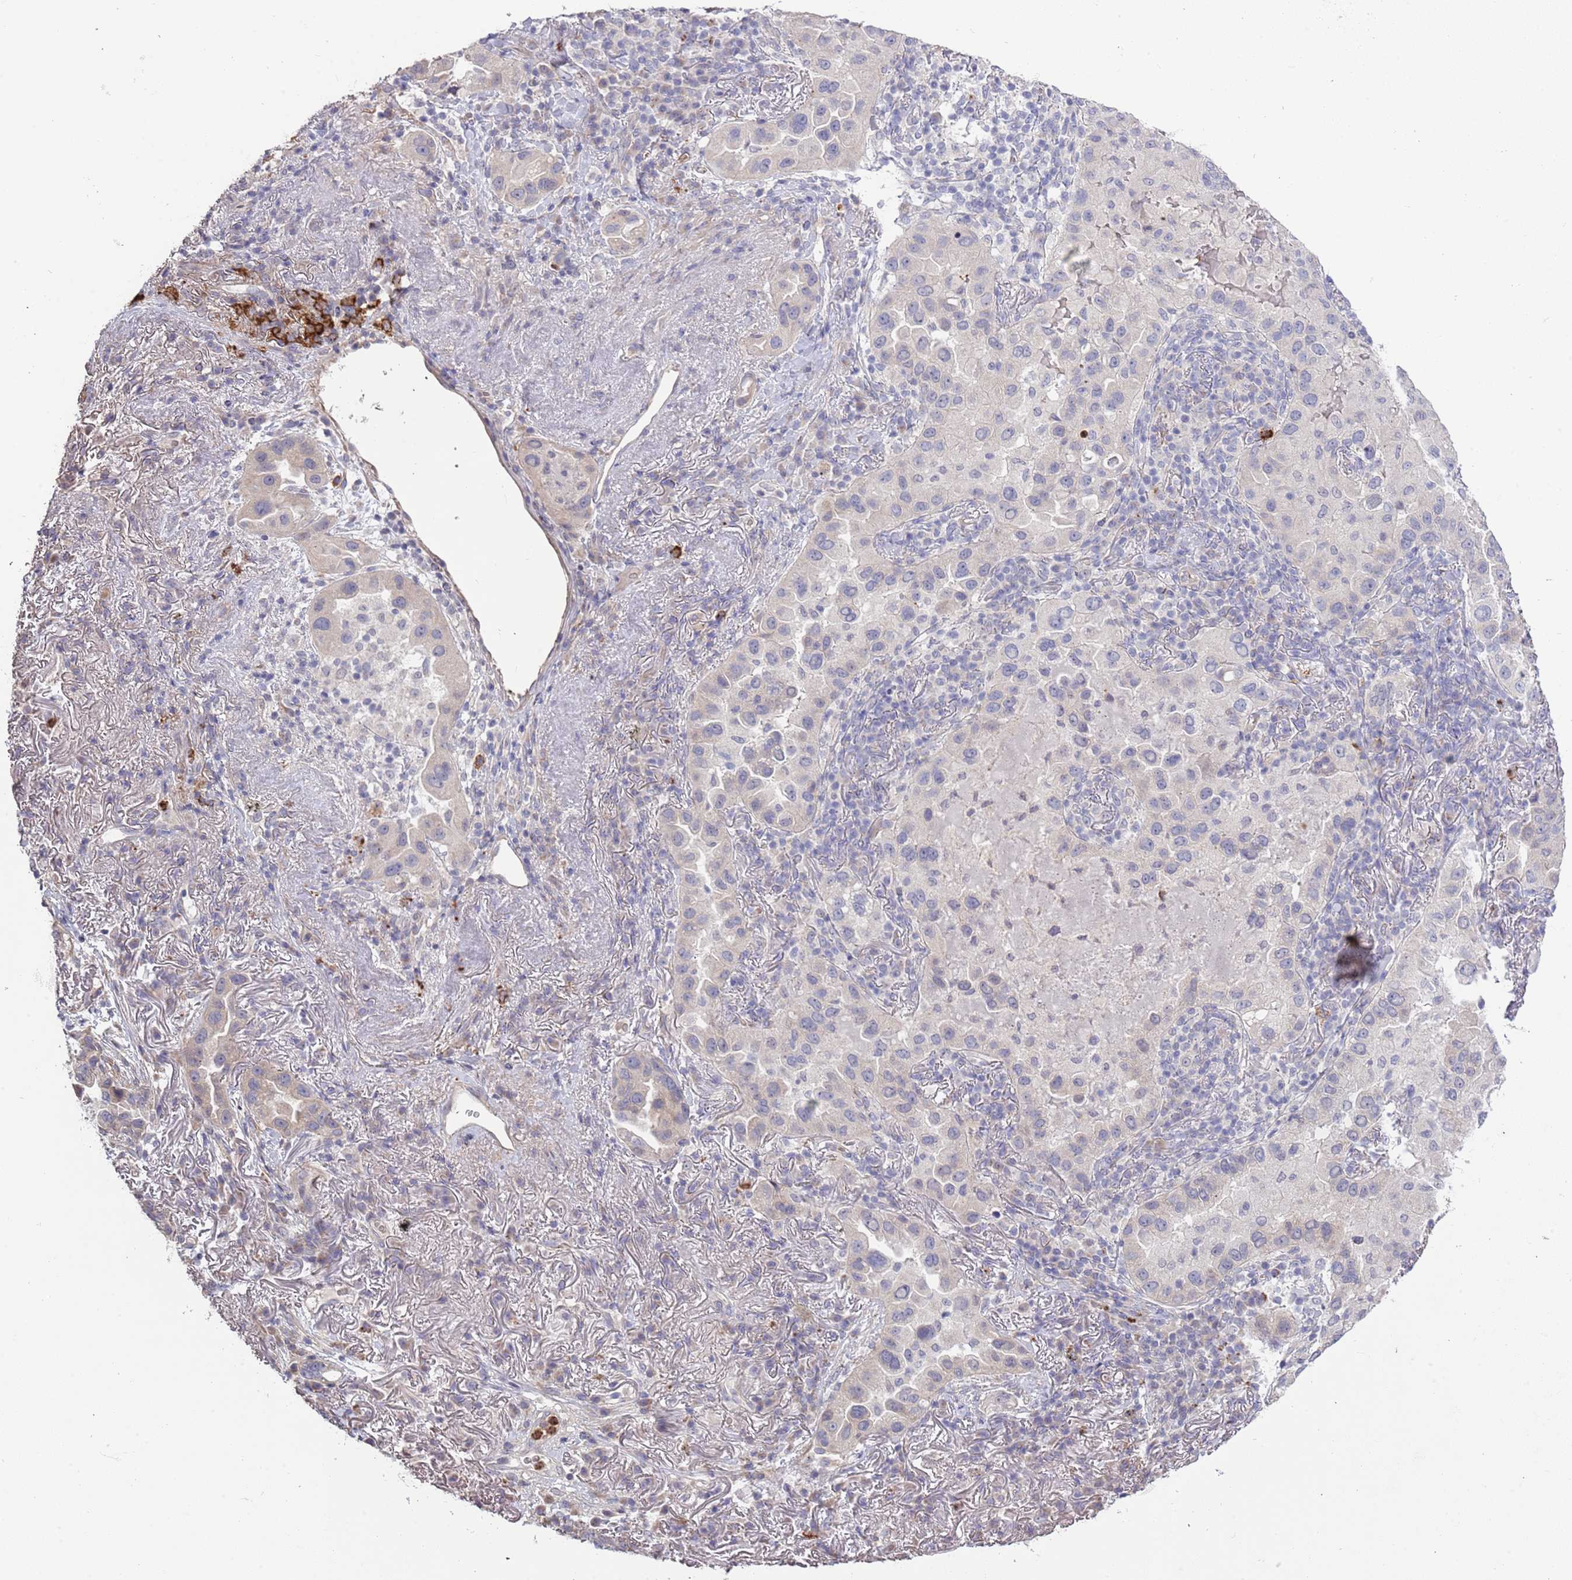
{"staining": {"intensity": "negative", "quantity": "none", "location": "none"}, "tissue": "lung cancer", "cell_type": "Tumor cells", "image_type": "cancer", "snomed": [{"axis": "morphology", "description": "Adenocarcinoma, NOS"}, {"axis": "topography", "description": "Lung"}], "caption": "IHC photomicrograph of lung adenocarcinoma stained for a protein (brown), which demonstrates no expression in tumor cells. Brightfield microscopy of immunohistochemistry (IHC) stained with DAB (3,3'-diaminobenzidine) (brown) and hematoxylin (blue), captured at high magnification.", "gene": "P2RY13", "patient": {"sex": "female", "age": 69}}